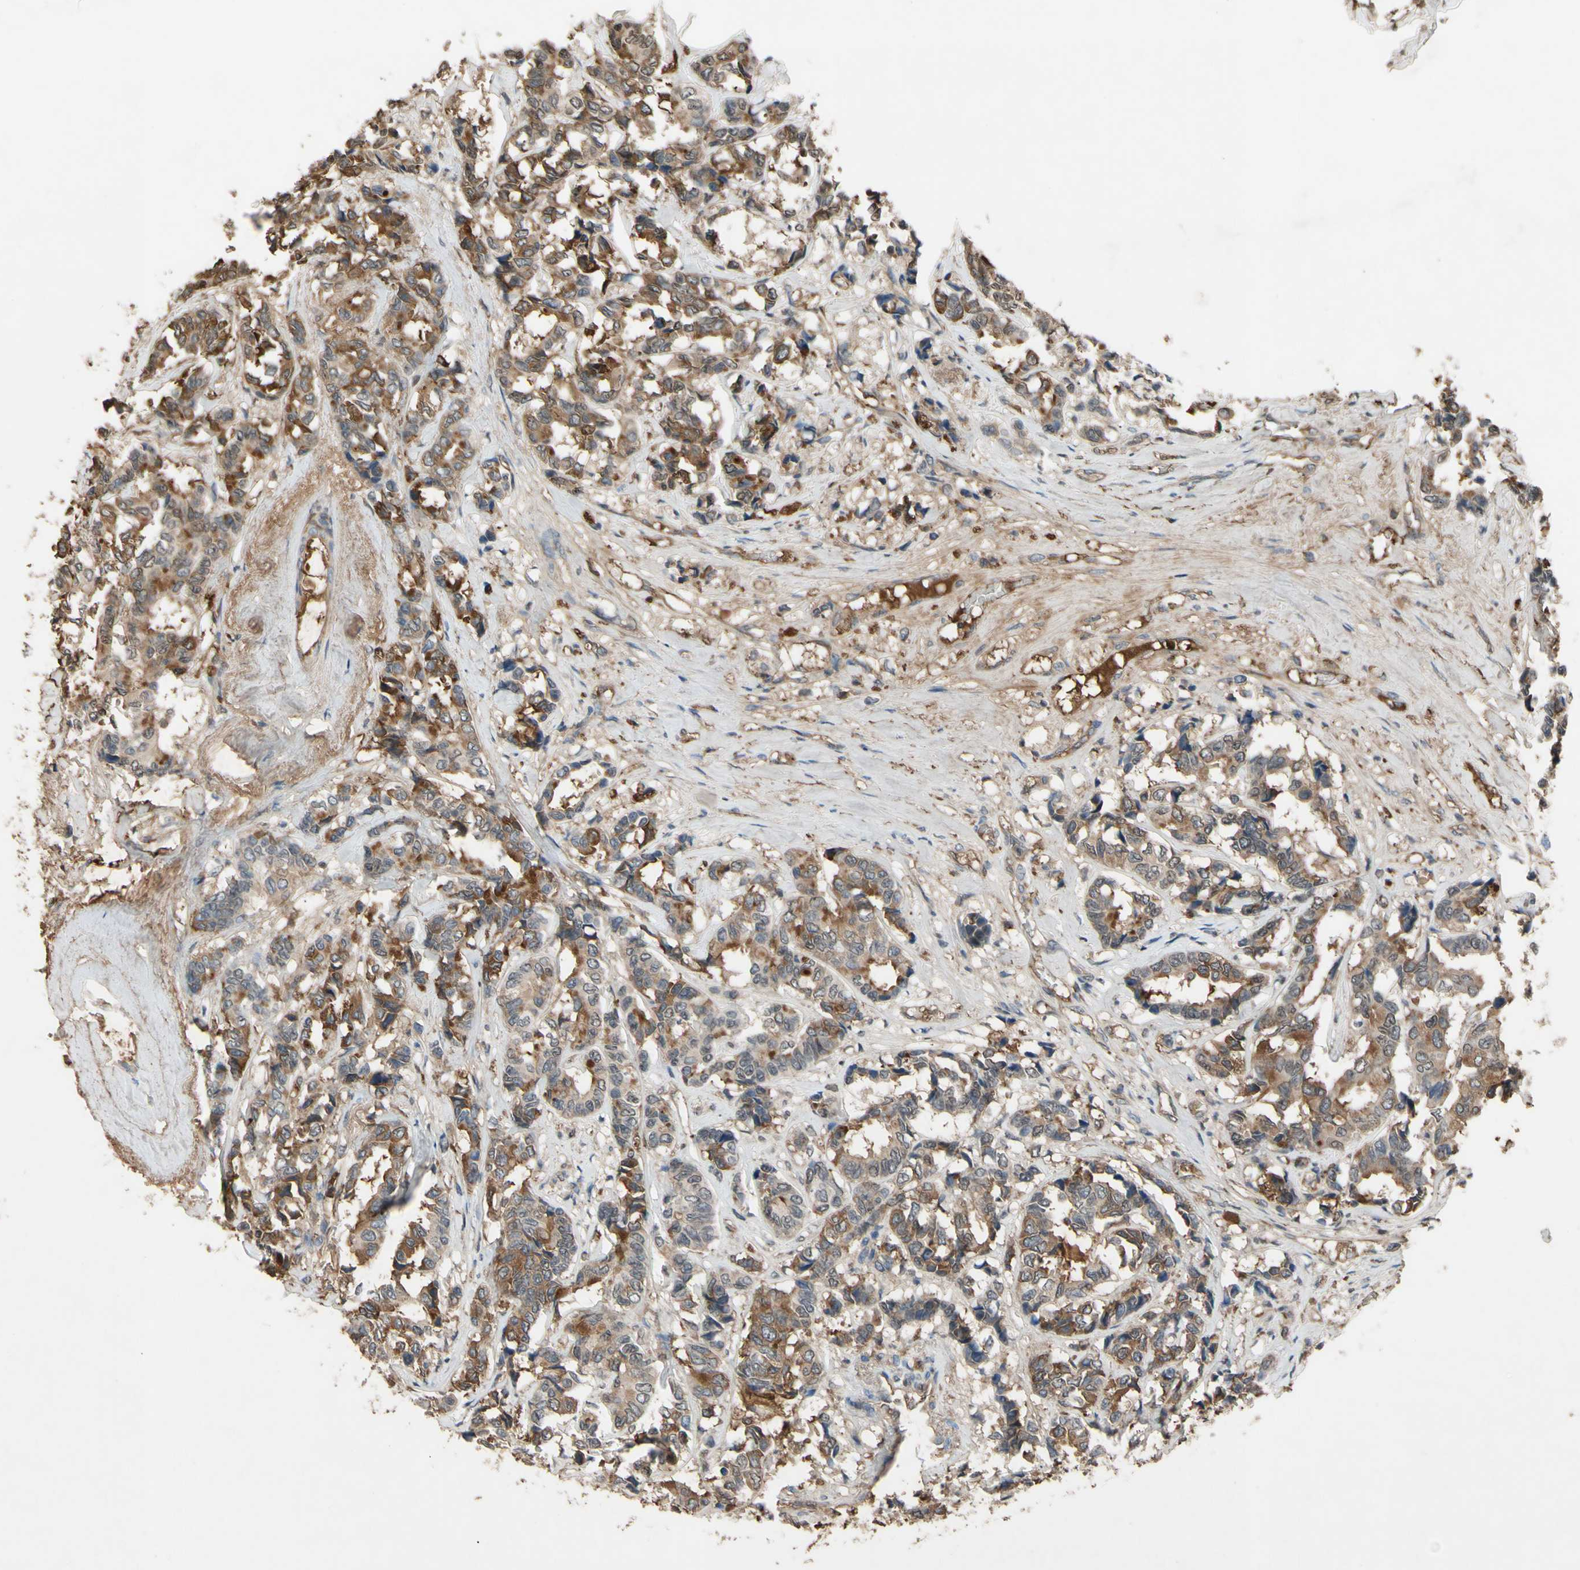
{"staining": {"intensity": "moderate", "quantity": ">75%", "location": "cytoplasmic/membranous"}, "tissue": "breast cancer", "cell_type": "Tumor cells", "image_type": "cancer", "snomed": [{"axis": "morphology", "description": "Duct carcinoma"}, {"axis": "topography", "description": "Breast"}], "caption": "Immunohistochemistry (IHC) micrograph of human breast infiltrating ductal carcinoma stained for a protein (brown), which demonstrates medium levels of moderate cytoplasmic/membranous positivity in approximately >75% of tumor cells.", "gene": "TIMP2", "patient": {"sex": "female", "age": 87}}